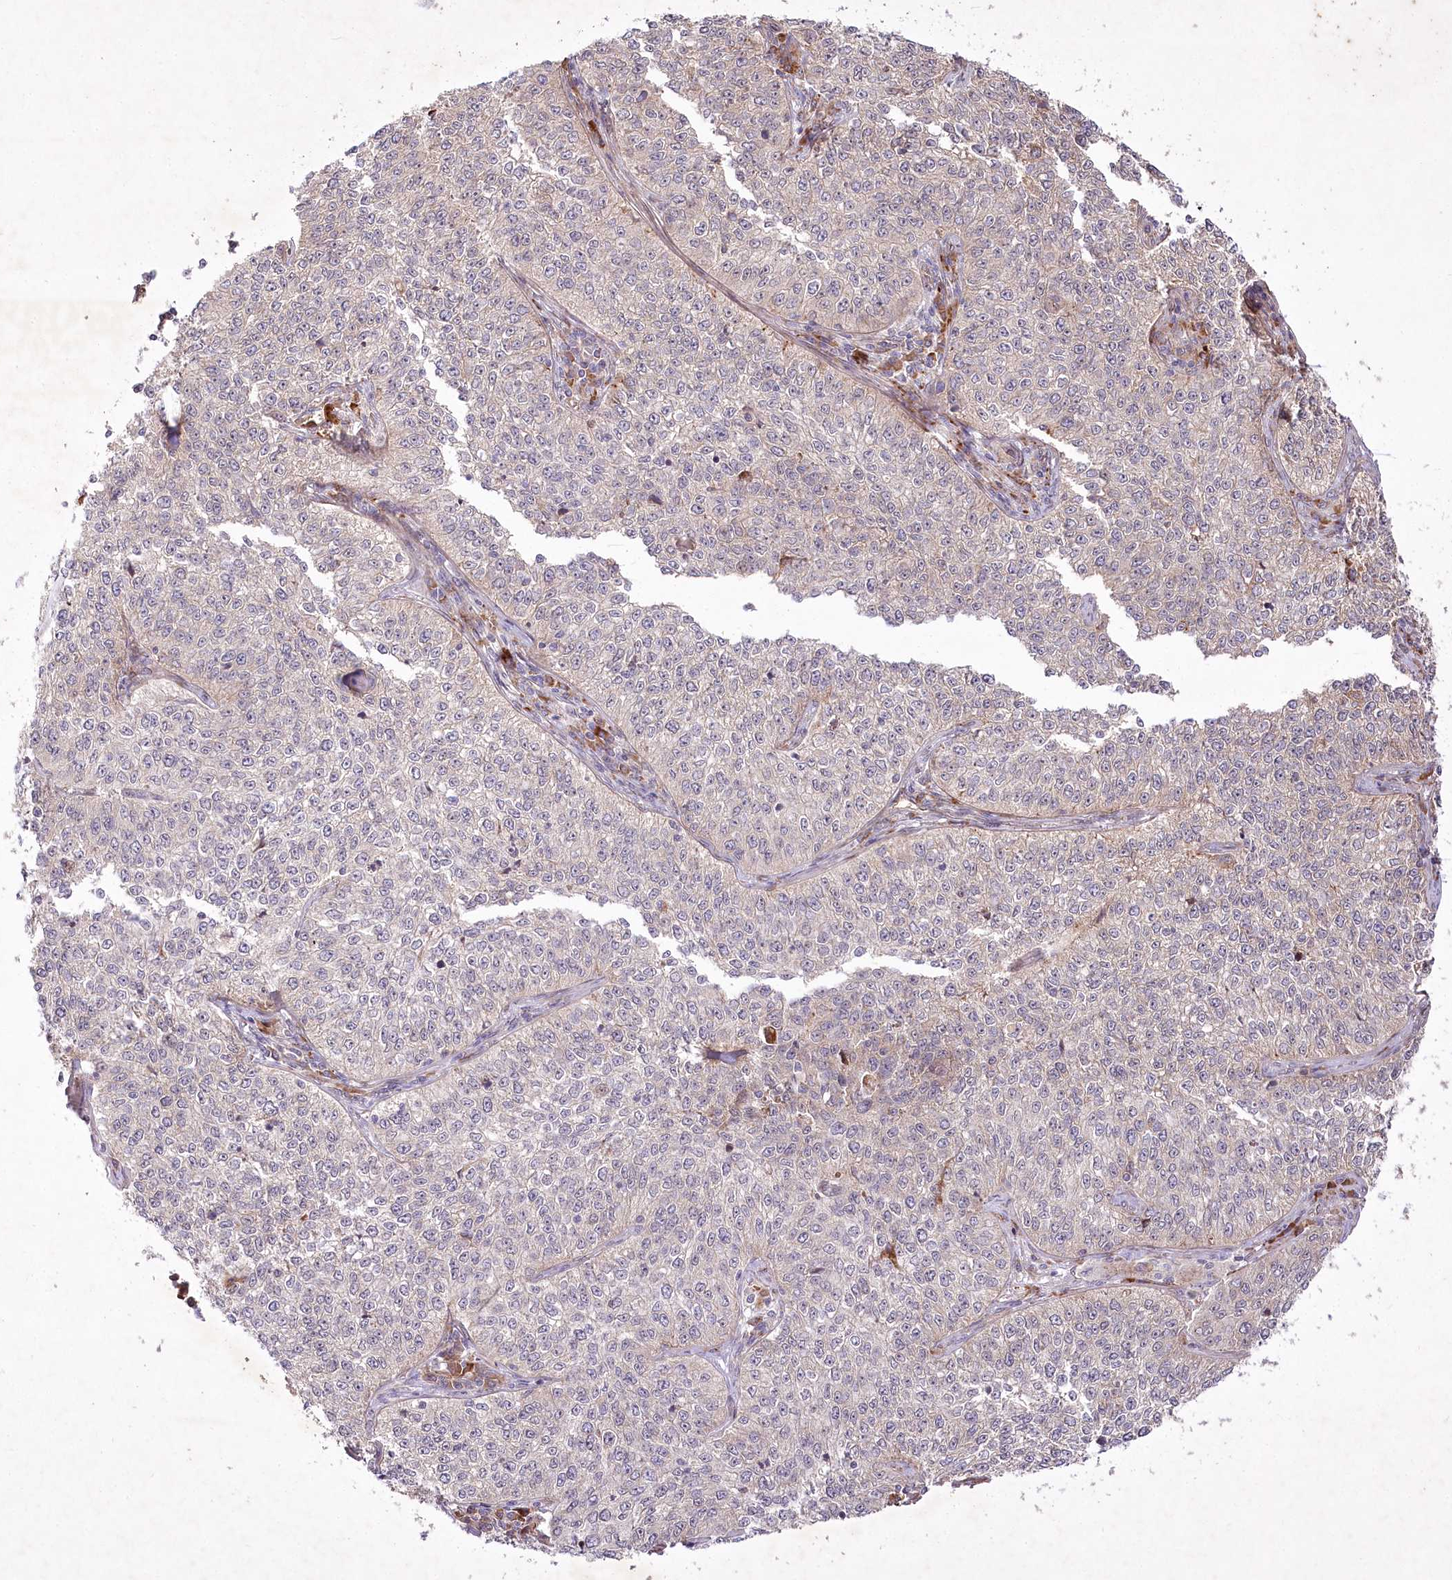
{"staining": {"intensity": "weak", "quantity": "25%-75%", "location": "cytoplasmic/membranous"}, "tissue": "cervical cancer", "cell_type": "Tumor cells", "image_type": "cancer", "snomed": [{"axis": "morphology", "description": "Squamous cell carcinoma, NOS"}, {"axis": "topography", "description": "Cervix"}], "caption": "A histopathology image showing weak cytoplasmic/membranous staining in about 25%-75% of tumor cells in squamous cell carcinoma (cervical), as visualized by brown immunohistochemical staining.", "gene": "PSTK", "patient": {"sex": "female", "age": 35}}